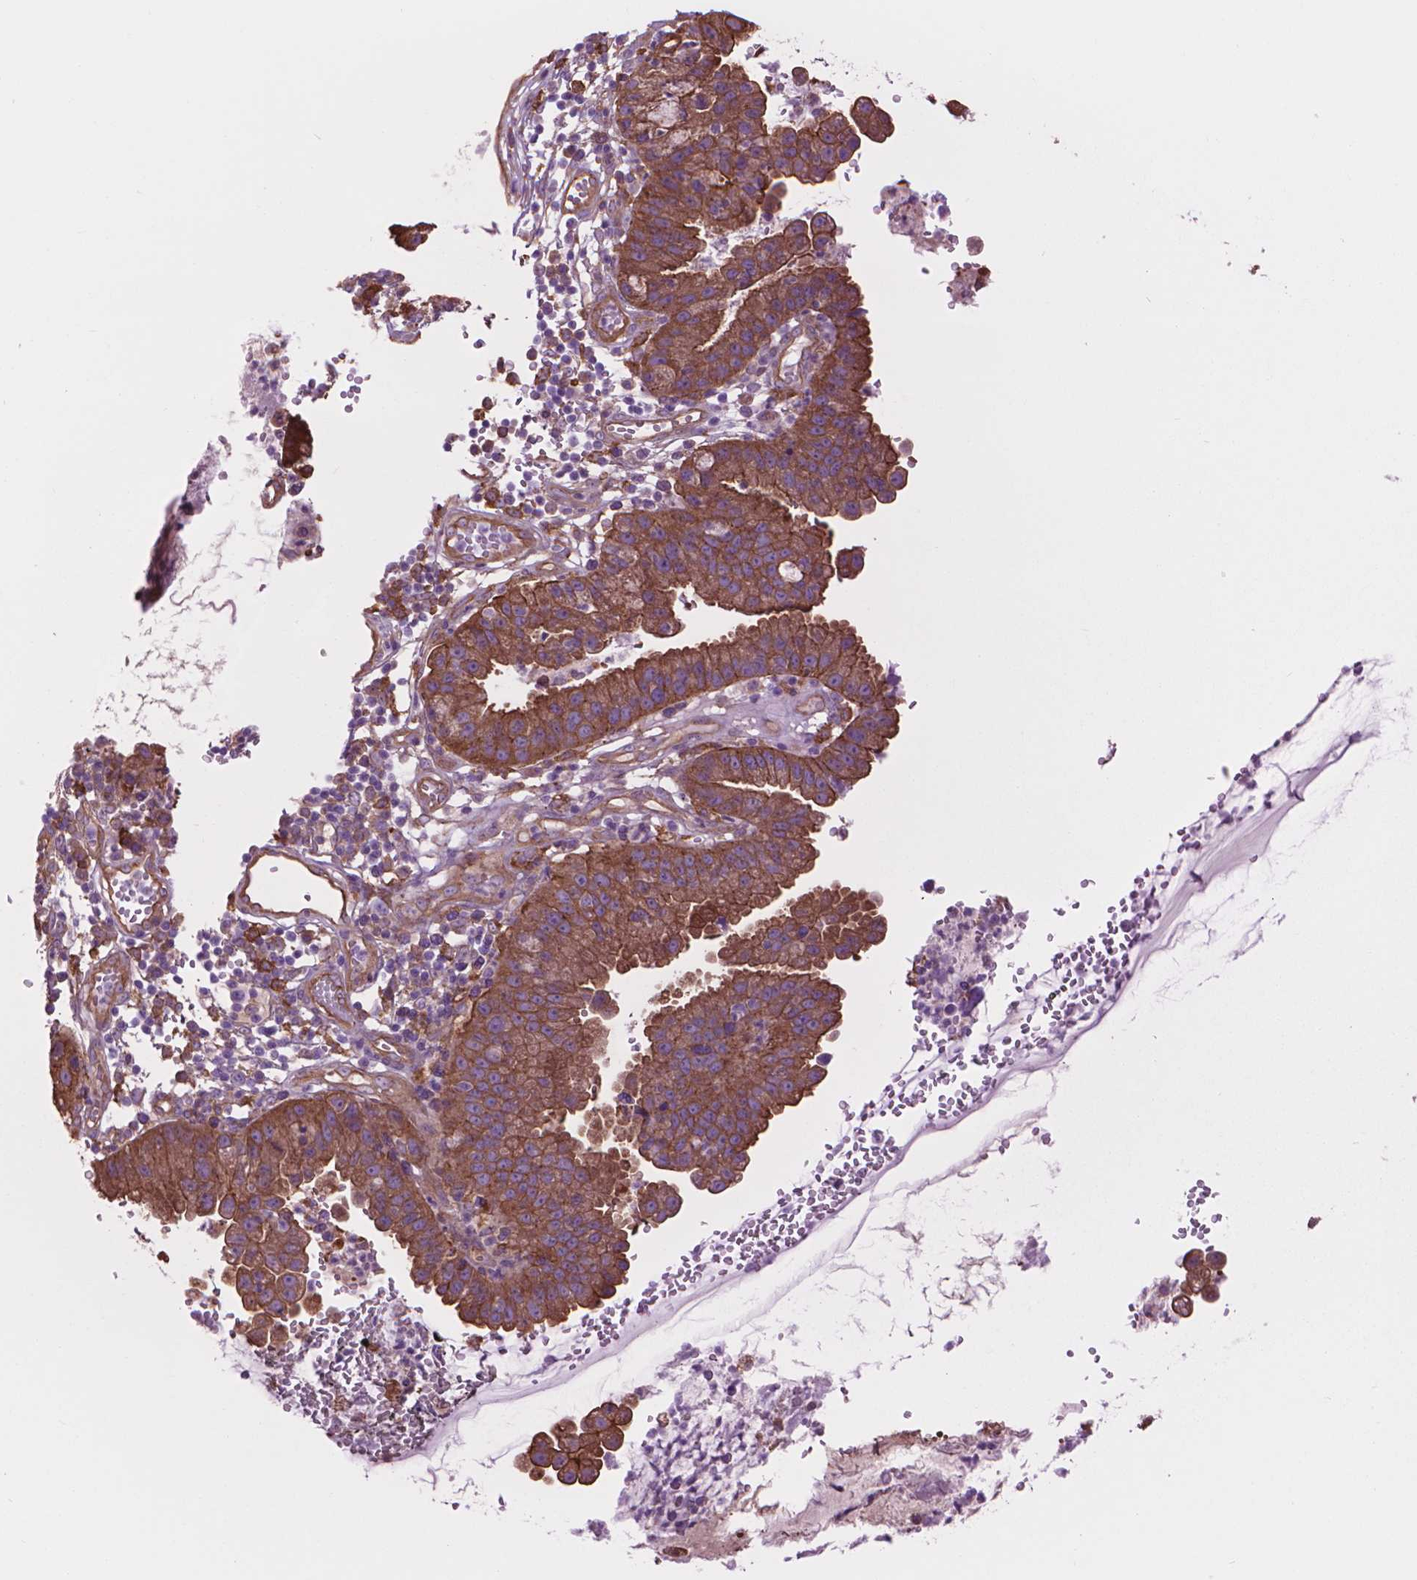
{"staining": {"intensity": "moderate", "quantity": ">75%", "location": "cytoplasmic/membranous"}, "tissue": "cervical cancer", "cell_type": "Tumor cells", "image_type": "cancer", "snomed": [{"axis": "morphology", "description": "Adenocarcinoma, NOS"}, {"axis": "topography", "description": "Cervix"}], "caption": "Tumor cells display medium levels of moderate cytoplasmic/membranous positivity in approximately >75% of cells in human adenocarcinoma (cervical).", "gene": "CORO1B", "patient": {"sex": "female", "age": 34}}